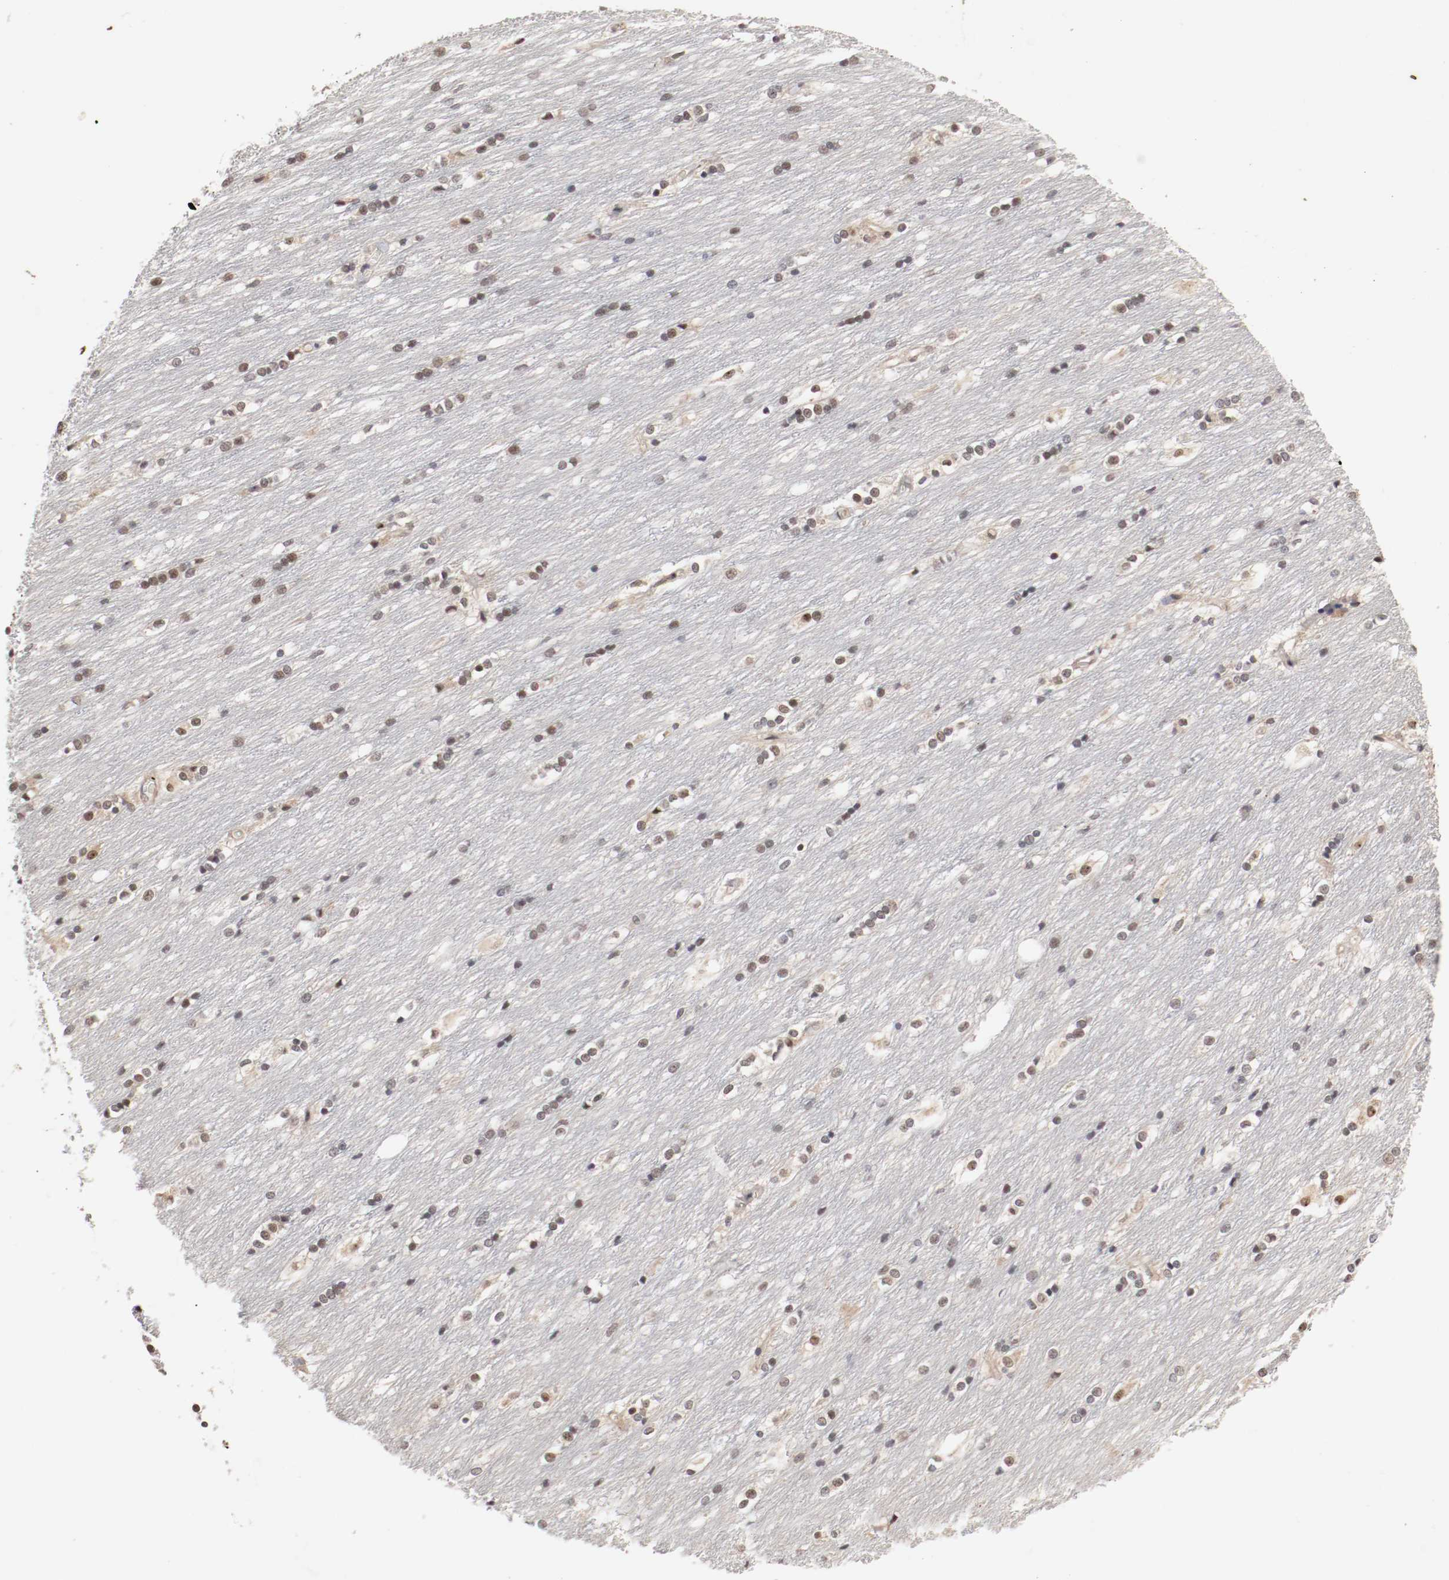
{"staining": {"intensity": "strong", "quantity": "25%-75%", "location": "cytoplasmic/membranous,nuclear"}, "tissue": "caudate", "cell_type": "Glial cells", "image_type": "normal", "snomed": [{"axis": "morphology", "description": "Normal tissue, NOS"}, {"axis": "topography", "description": "Lateral ventricle wall"}], "caption": "Protein expression by immunohistochemistry (IHC) displays strong cytoplasmic/membranous,nuclear staining in approximately 25%-75% of glial cells in normal caudate.", "gene": "CSNK2B", "patient": {"sex": "female", "age": 19}}